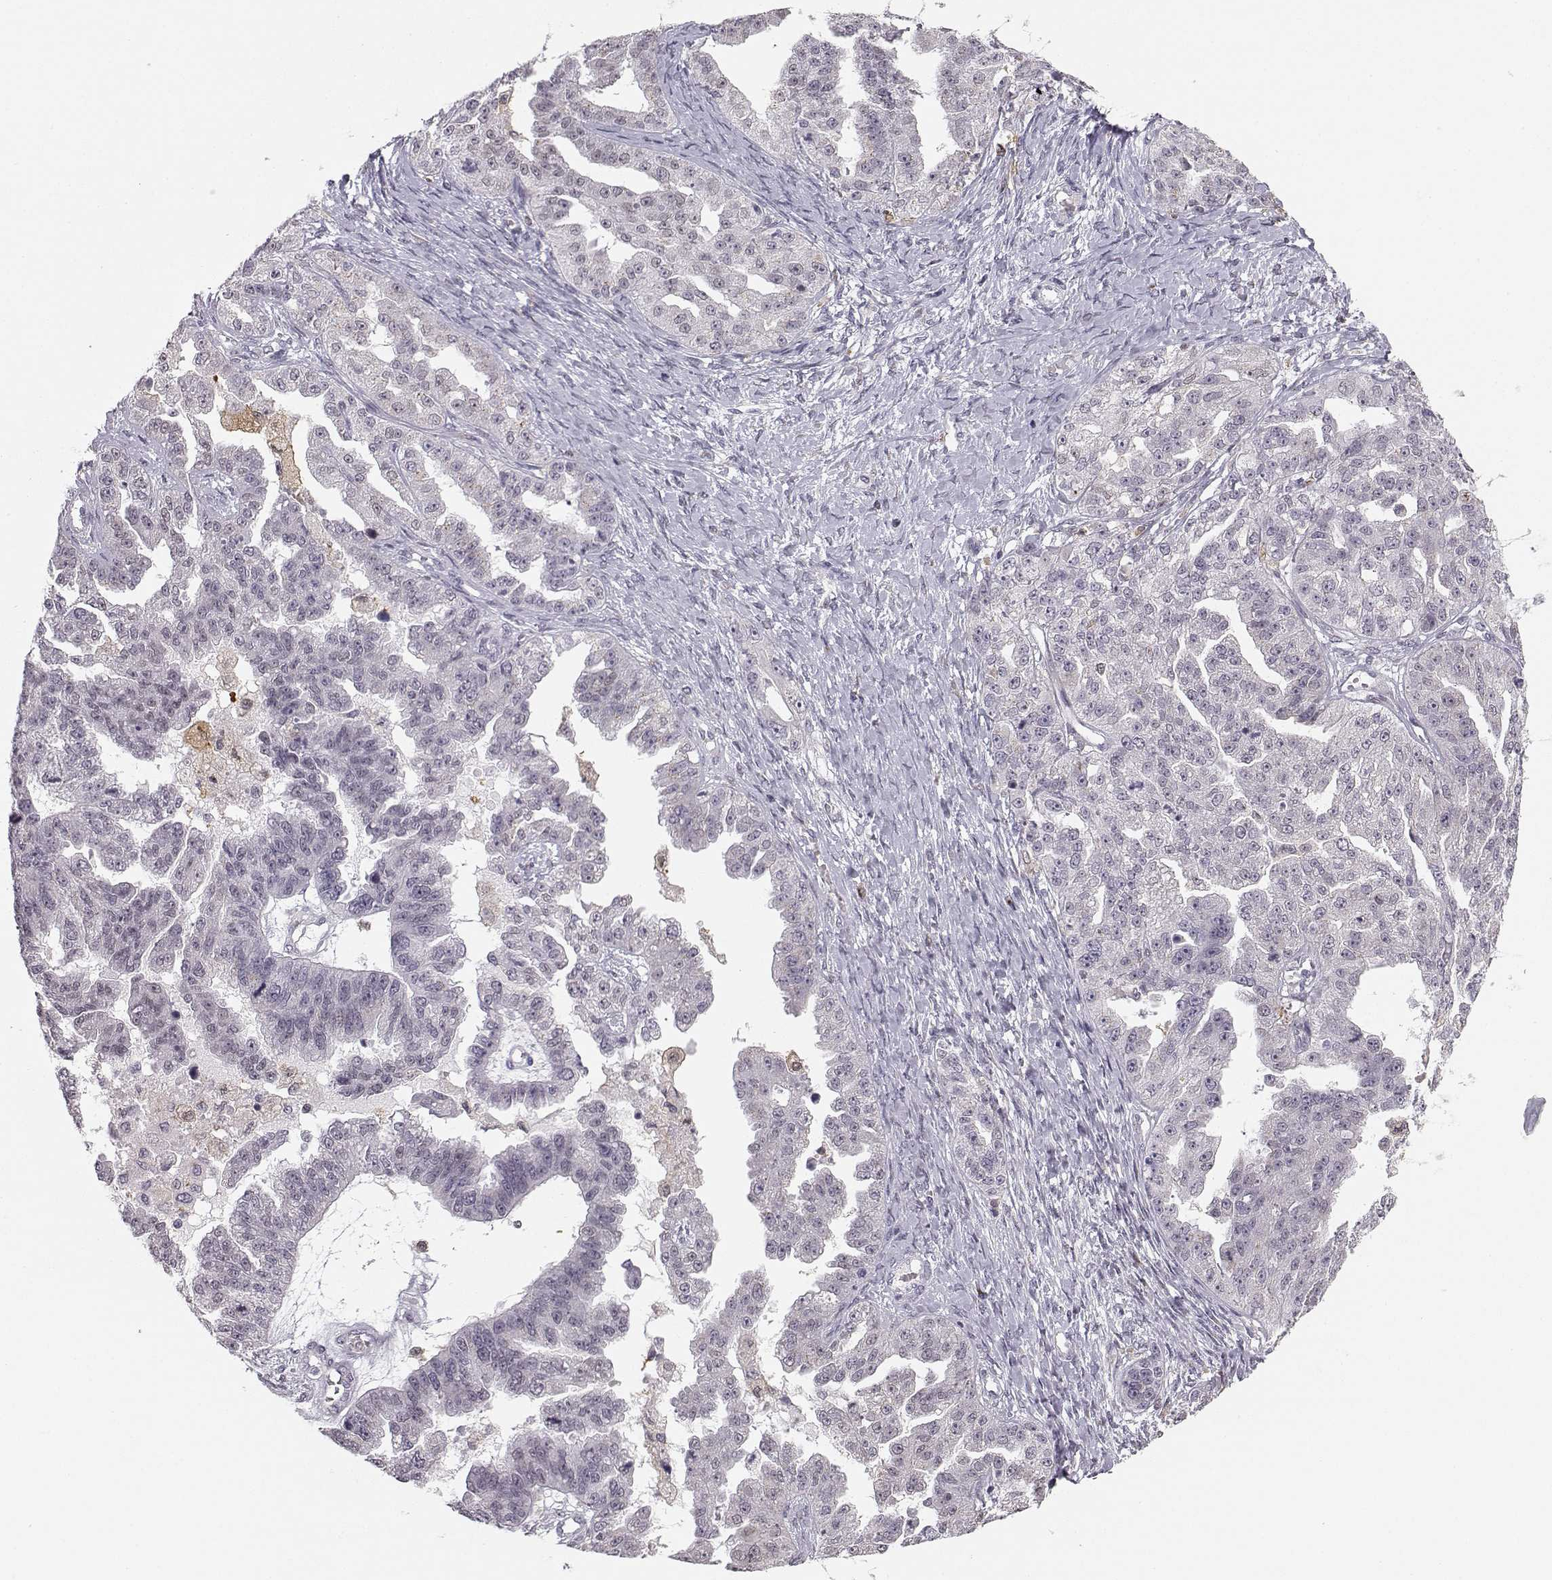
{"staining": {"intensity": "negative", "quantity": "none", "location": "none"}, "tissue": "ovarian cancer", "cell_type": "Tumor cells", "image_type": "cancer", "snomed": [{"axis": "morphology", "description": "Cystadenocarcinoma, serous, NOS"}, {"axis": "topography", "description": "Ovary"}], "caption": "Protein analysis of ovarian cancer exhibits no significant positivity in tumor cells.", "gene": "HTR7", "patient": {"sex": "female", "age": 58}}